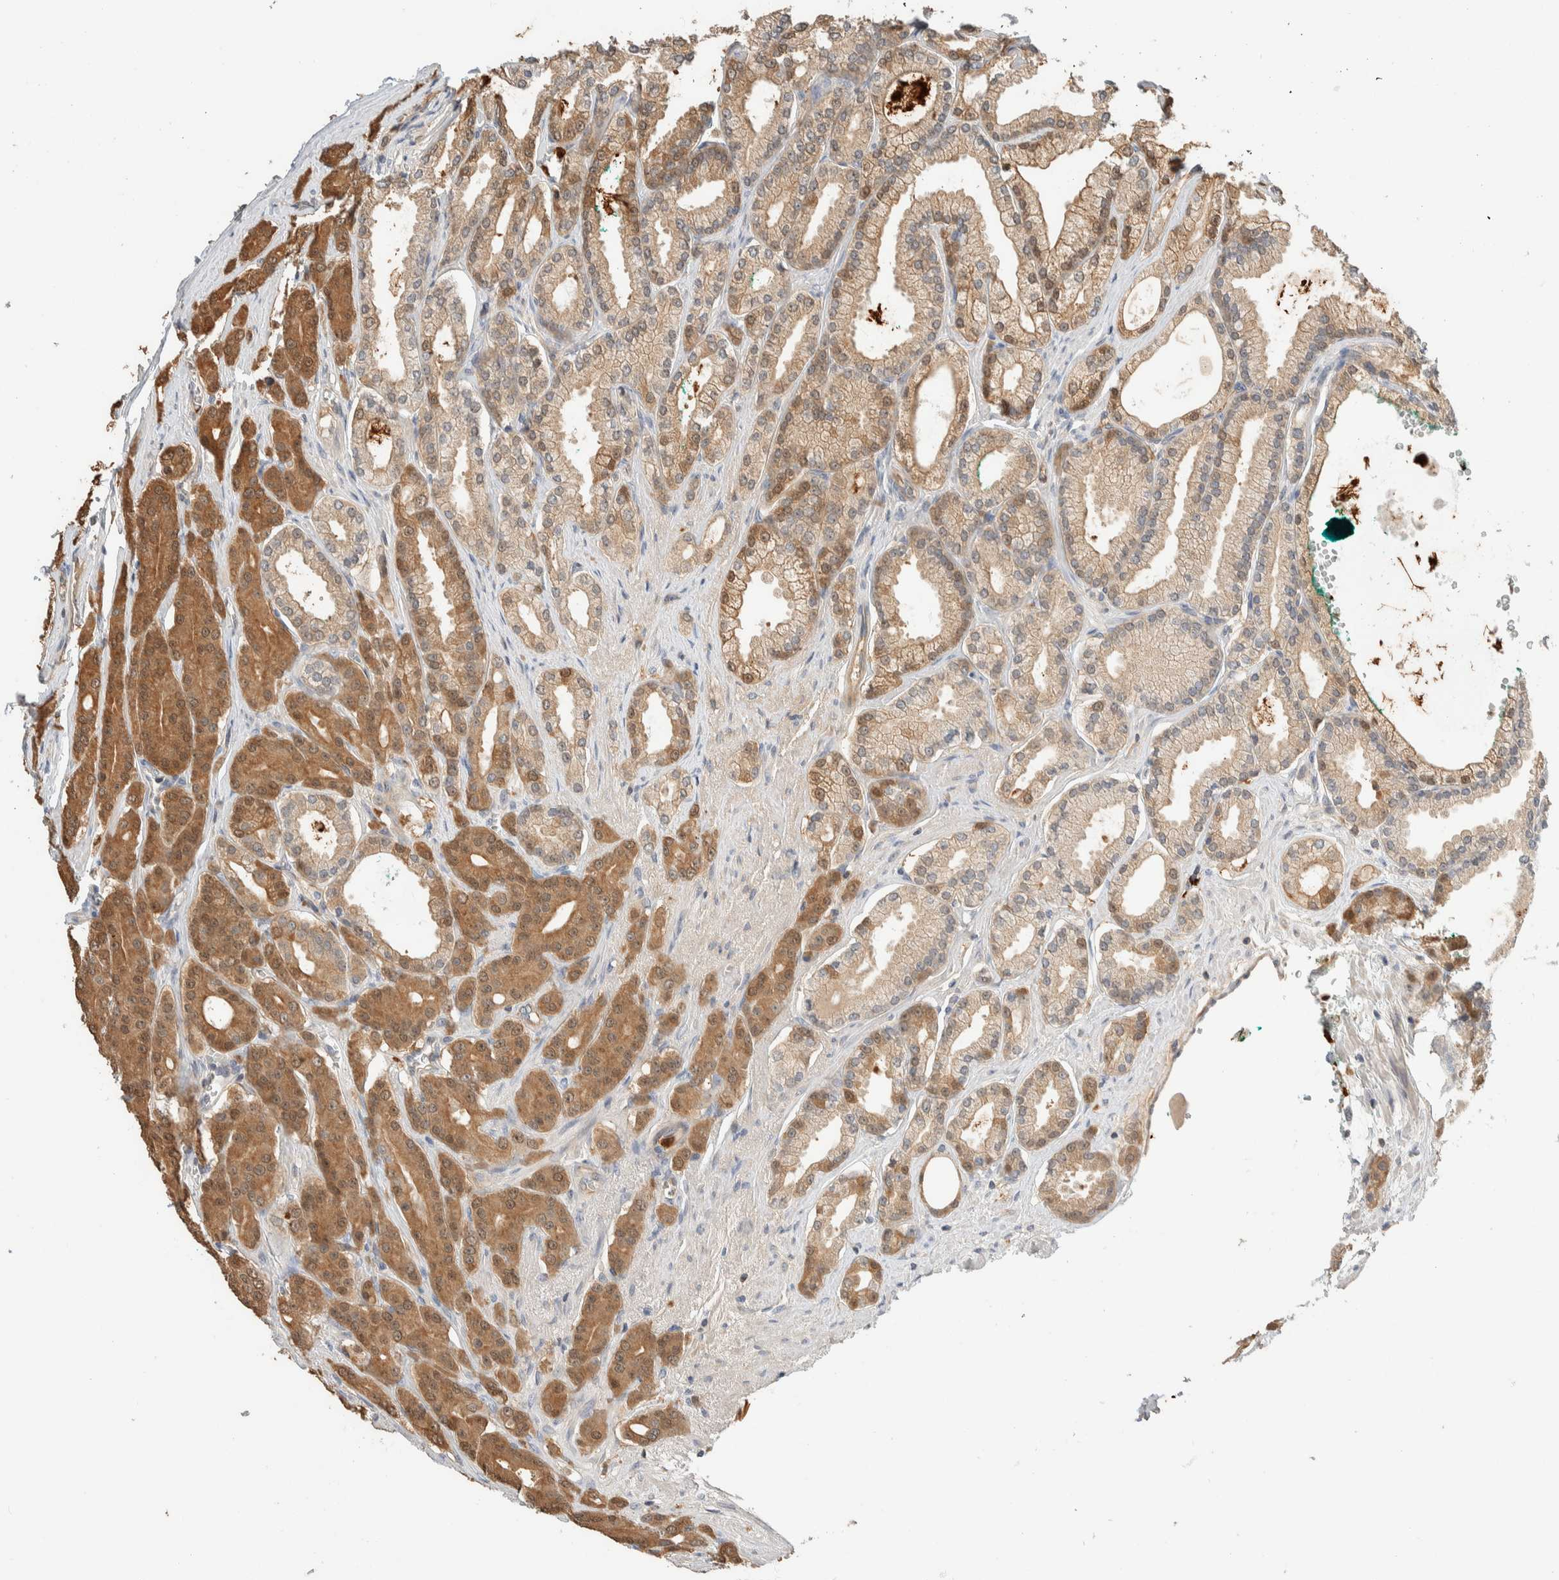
{"staining": {"intensity": "moderate", "quantity": "25%-75%", "location": "cytoplasmic/membranous,nuclear"}, "tissue": "prostate cancer", "cell_type": "Tumor cells", "image_type": "cancer", "snomed": [{"axis": "morphology", "description": "Adenocarcinoma, High grade"}, {"axis": "topography", "description": "Prostate"}], "caption": "Protein staining of prostate cancer tissue displays moderate cytoplasmic/membranous and nuclear expression in approximately 25%-75% of tumor cells. The staining is performed using DAB brown chromogen to label protein expression. The nuclei are counter-stained blue using hematoxylin.", "gene": "SETD4", "patient": {"sex": "male", "age": 71}}